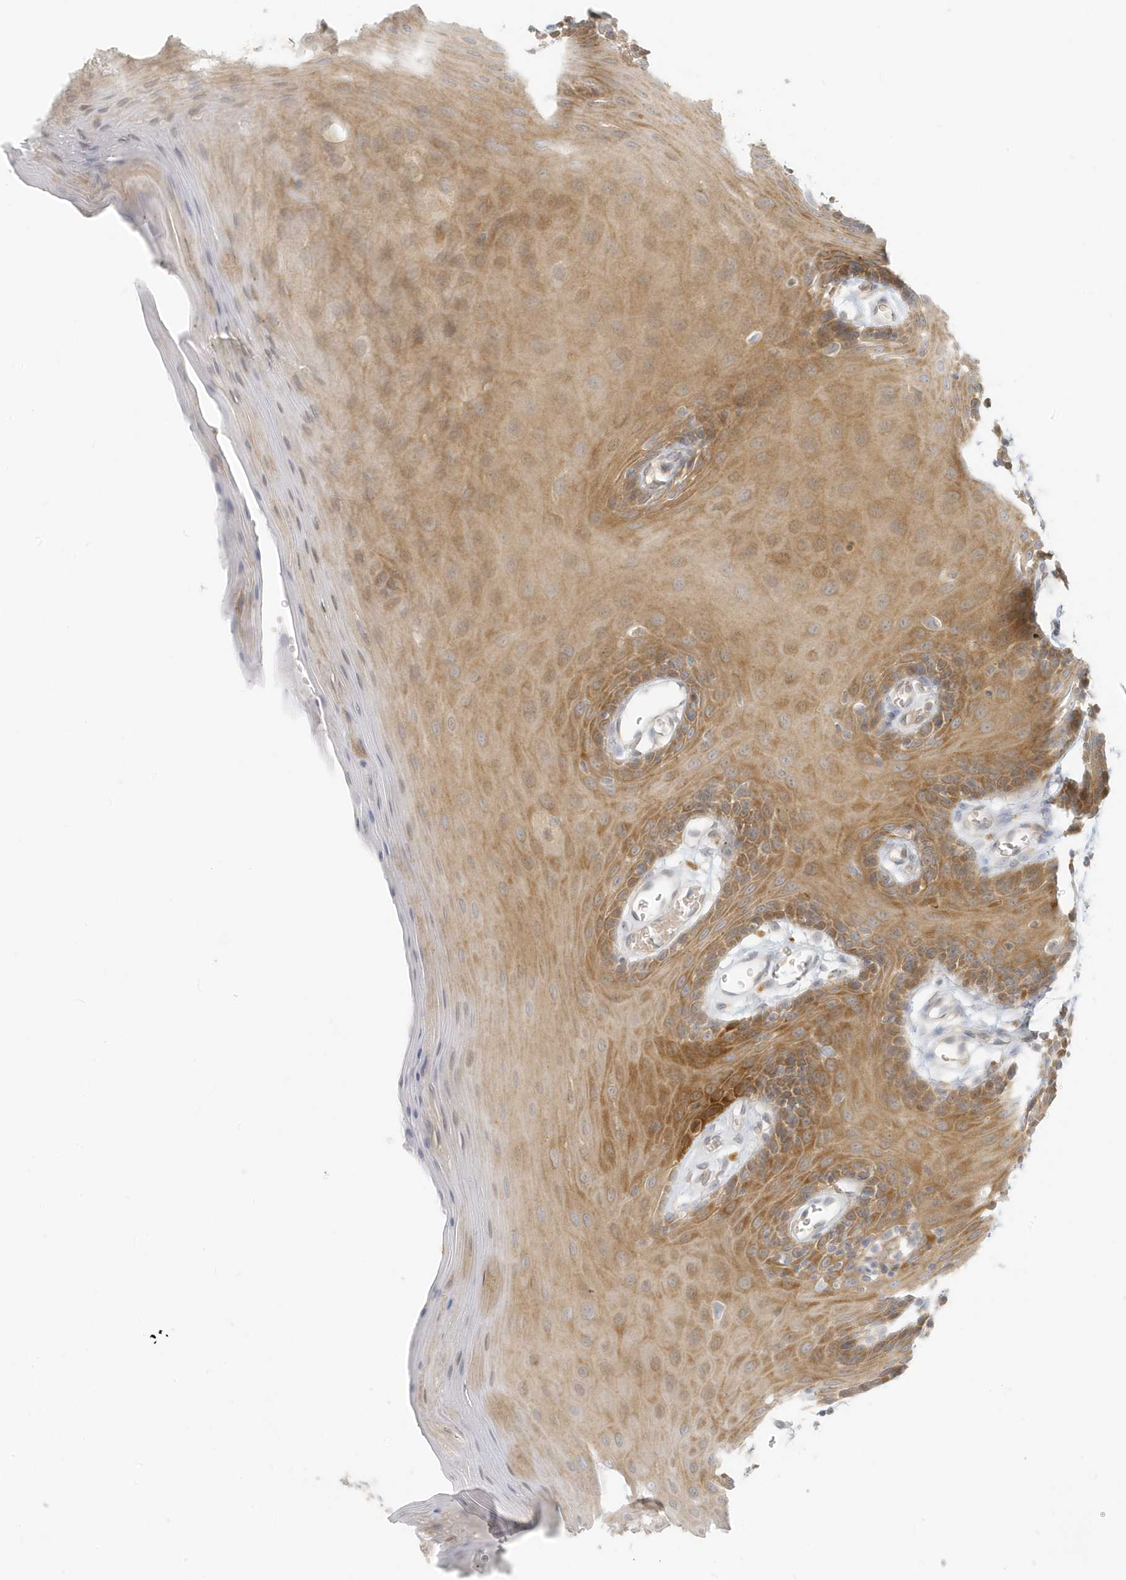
{"staining": {"intensity": "moderate", "quantity": ">75%", "location": "cytoplasmic/membranous"}, "tissue": "oral mucosa", "cell_type": "Squamous epithelial cells", "image_type": "normal", "snomed": [{"axis": "morphology", "description": "Normal tissue, NOS"}, {"axis": "morphology", "description": "Squamous cell carcinoma, NOS"}, {"axis": "topography", "description": "Skeletal muscle"}, {"axis": "topography", "description": "Oral tissue"}, {"axis": "topography", "description": "Salivary gland"}, {"axis": "topography", "description": "Head-Neck"}], "caption": "Immunohistochemical staining of normal oral mucosa reveals moderate cytoplasmic/membranous protein positivity in about >75% of squamous epithelial cells.", "gene": "MCOLN1", "patient": {"sex": "male", "age": 54}}